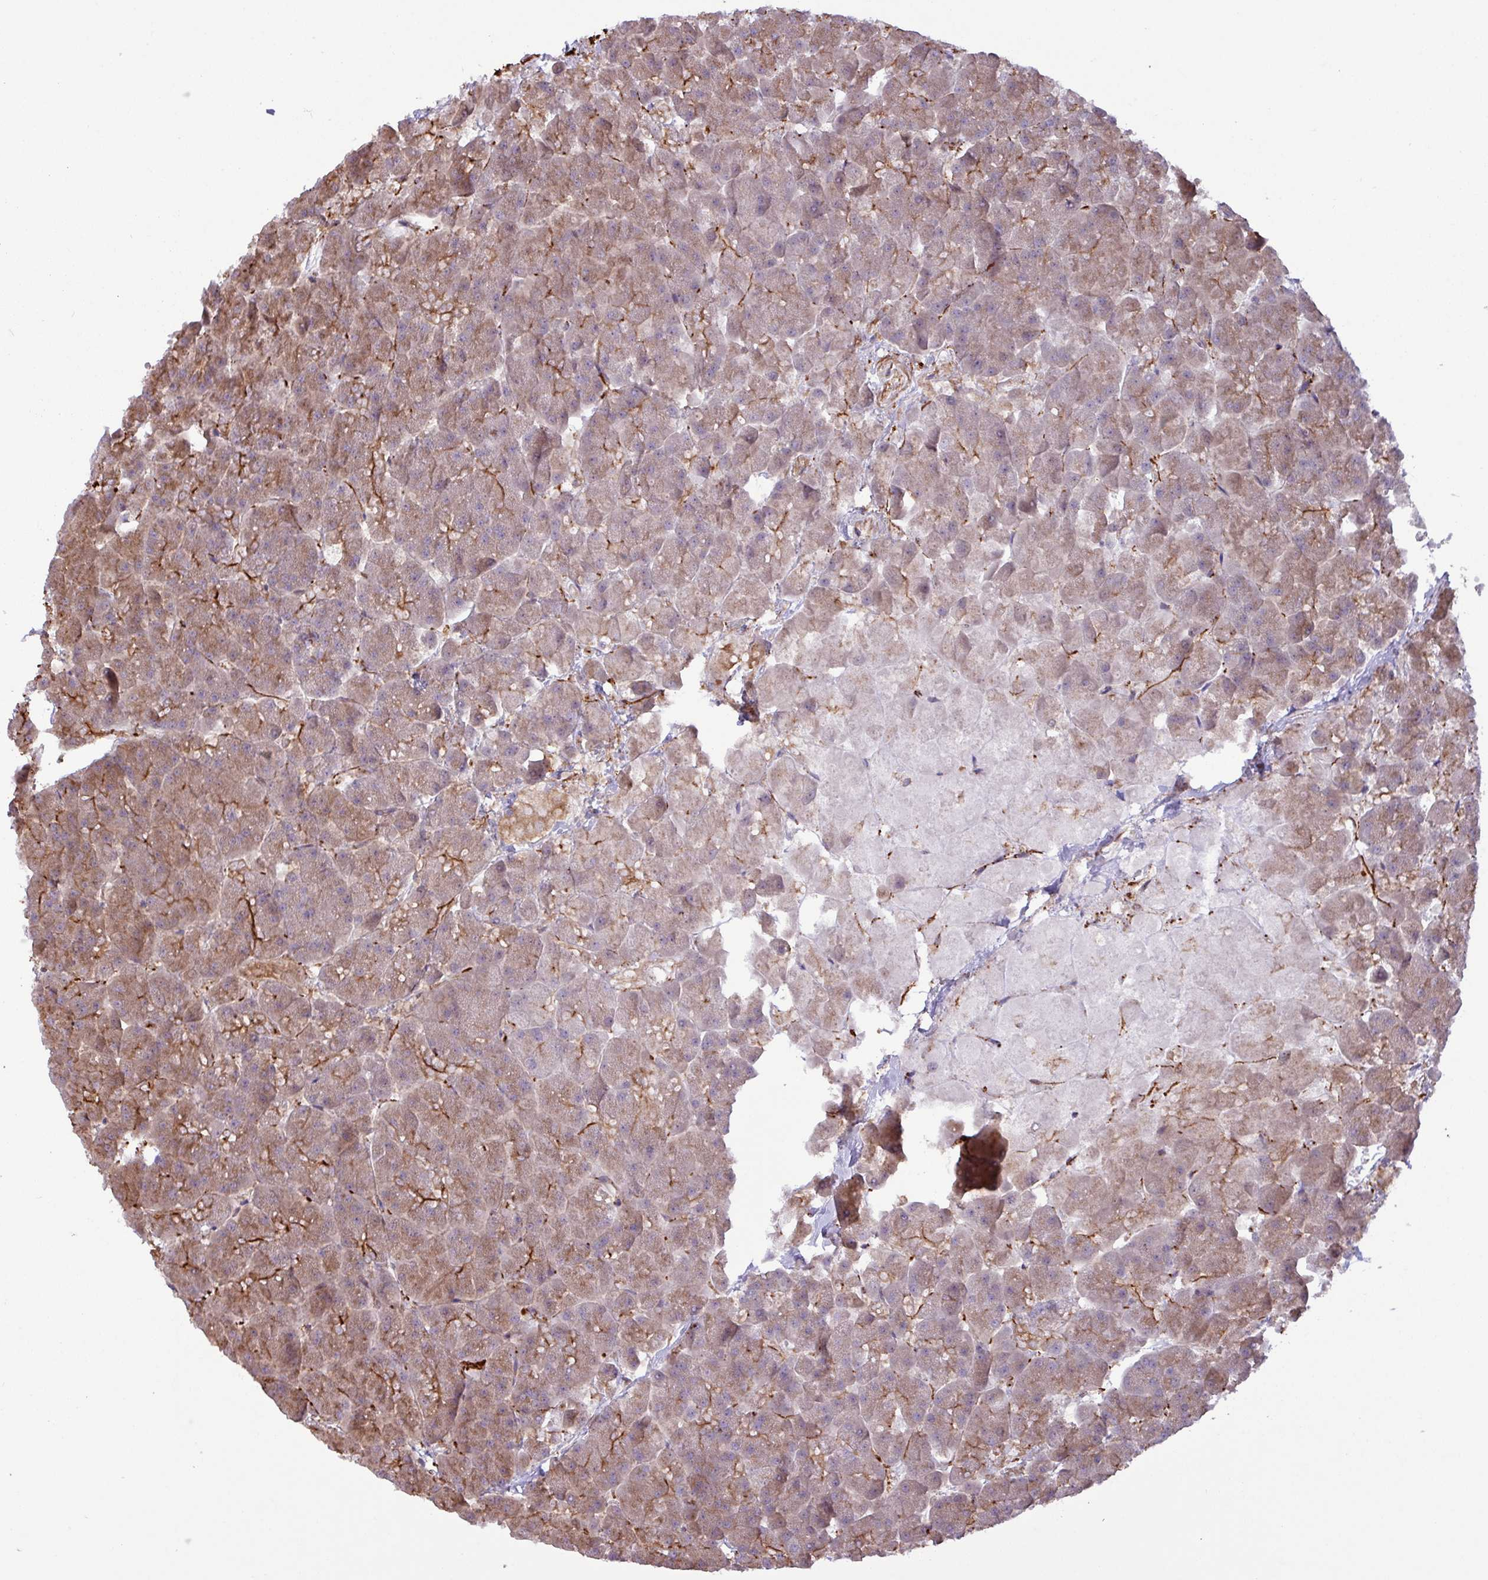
{"staining": {"intensity": "strong", "quantity": "25%-75%", "location": "cytoplasmic/membranous"}, "tissue": "pancreas", "cell_type": "Exocrine glandular cells", "image_type": "normal", "snomed": [{"axis": "morphology", "description": "Normal tissue, NOS"}, {"axis": "topography", "description": "Pancreas"}, {"axis": "topography", "description": "Peripheral nerve tissue"}], "caption": "Benign pancreas displays strong cytoplasmic/membranous expression in approximately 25%-75% of exocrine glandular cells, visualized by immunohistochemistry. The staining is performed using DAB (3,3'-diaminobenzidine) brown chromogen to label protein expression. The nuclei are counter-stained blue using hematoxylin.", "gene": "ZNF300", "patient": {"sex": "male", "age": 54}}